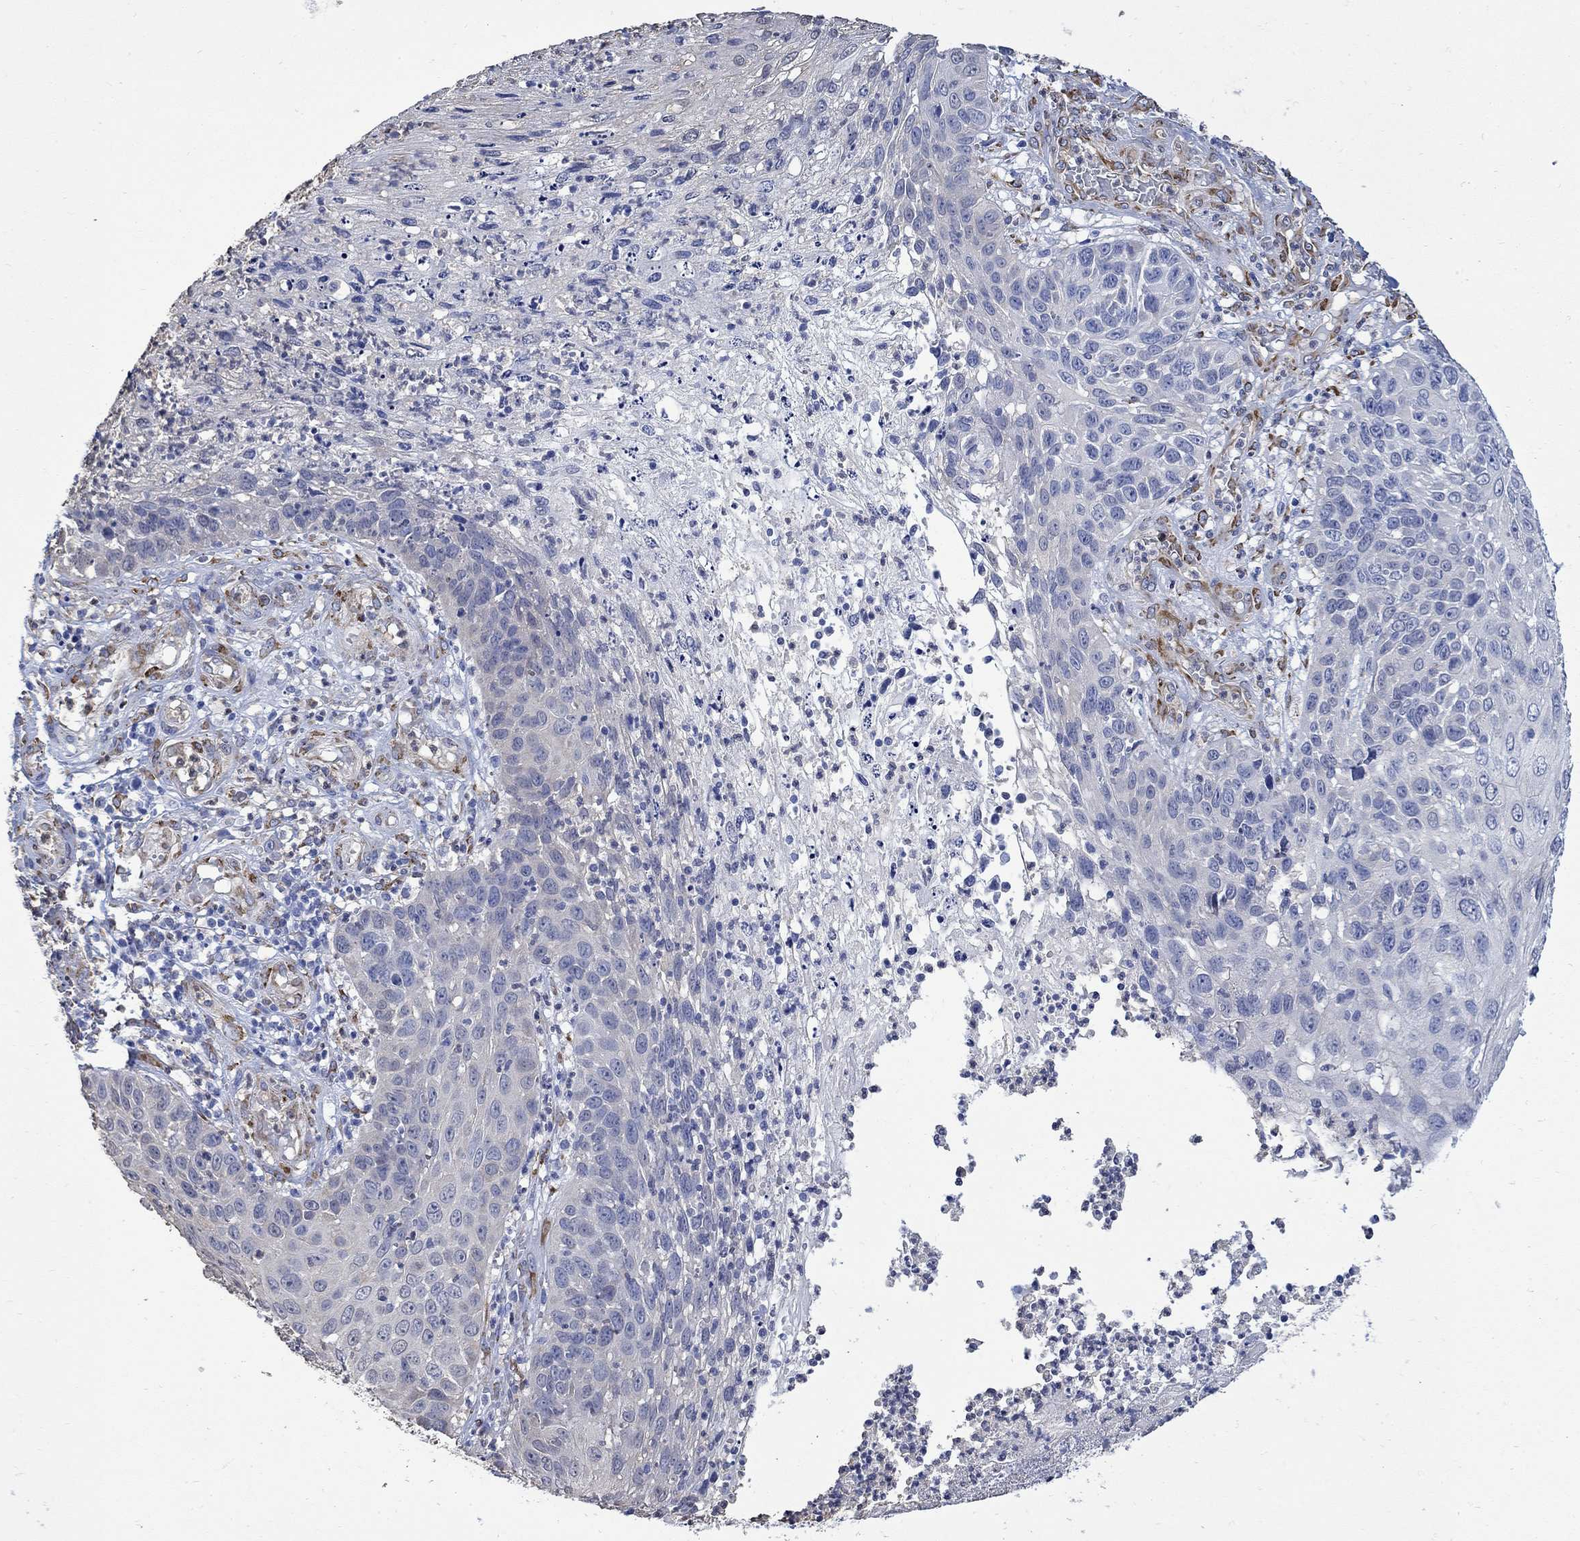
{"staining": {"intensity": "negative", "quantity": "none", "location": "none"}, "tissue": "skin cancer", "cell_type": "Tumor cells", "image_type": "cancer", "snomed": [{"axis": "morphology", "description": "Squamous cell carcinoma, NOS"}, {"axis": "topography", "description": "Skin"}], "caption": "Immunohistochemistry (IHC) histopathology image of neoplastic tissue: human skin cancer (squamous cell carcinoma) stained with DAB (3,3'-diaminobenzidine) exhibits no significant protein expression in tumor cells.", "gene": "TGM2", "patient": {"sex": "male", "age": 92}}